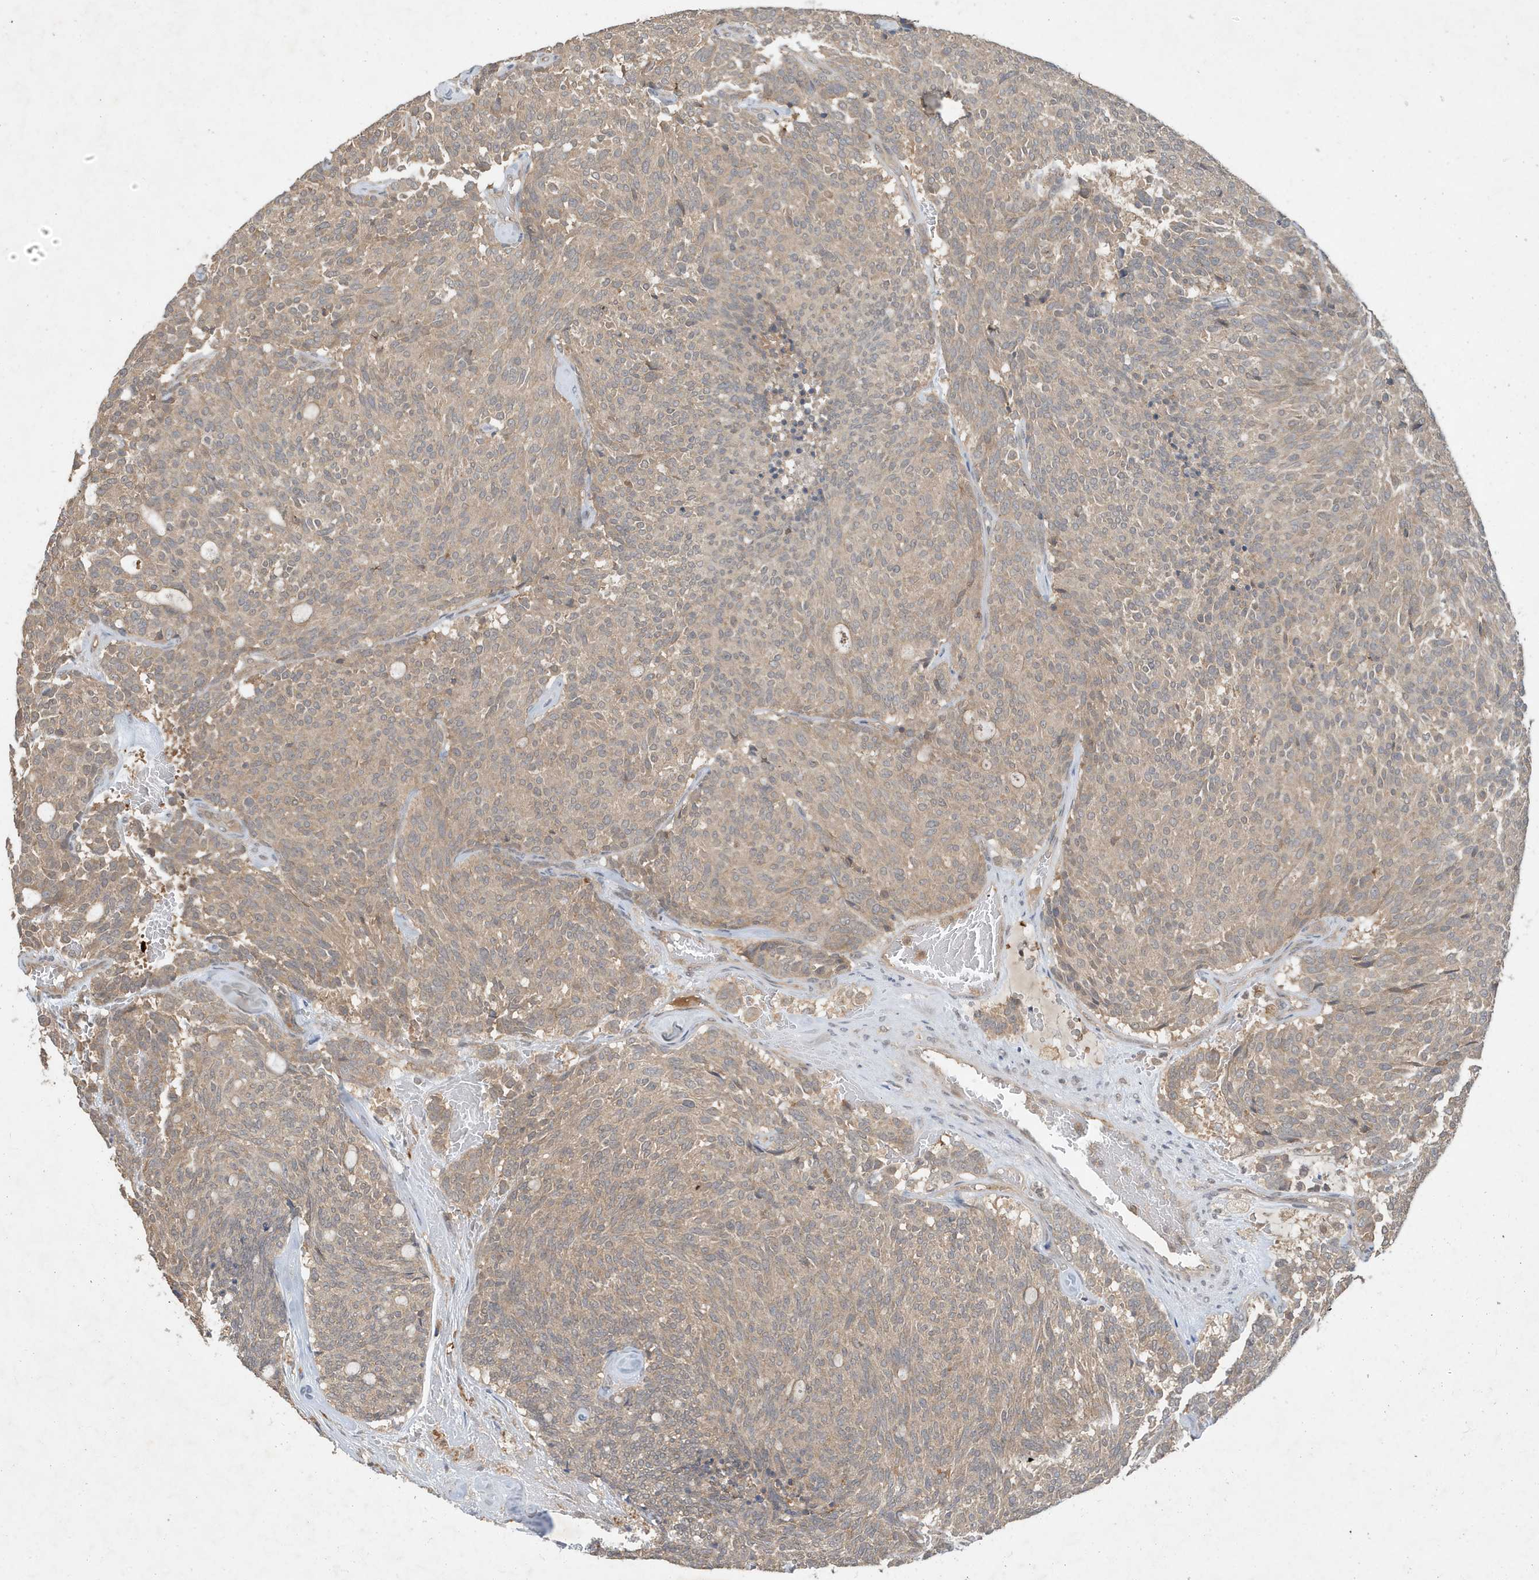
{"staining": {"intensity": "weak", "quantity": ">75%", "location": "cytoplasmic/membranous"}, "tissue": "carcinoid", "cell_type": "Tumor cells", "image_type": "cancer", "snomed": [{"axis": "morphology", "description": "Carcinoid, malignant, NOS"}, {"axis": "topography", "description": "Pancreas"}], "caption": "A brown stain shows weak cytoplasmic/membranous expression of a protein in human carcinoid tumor cells.", "gene": "ABCB9", "patient": {"sex": "female", "age": 54}}